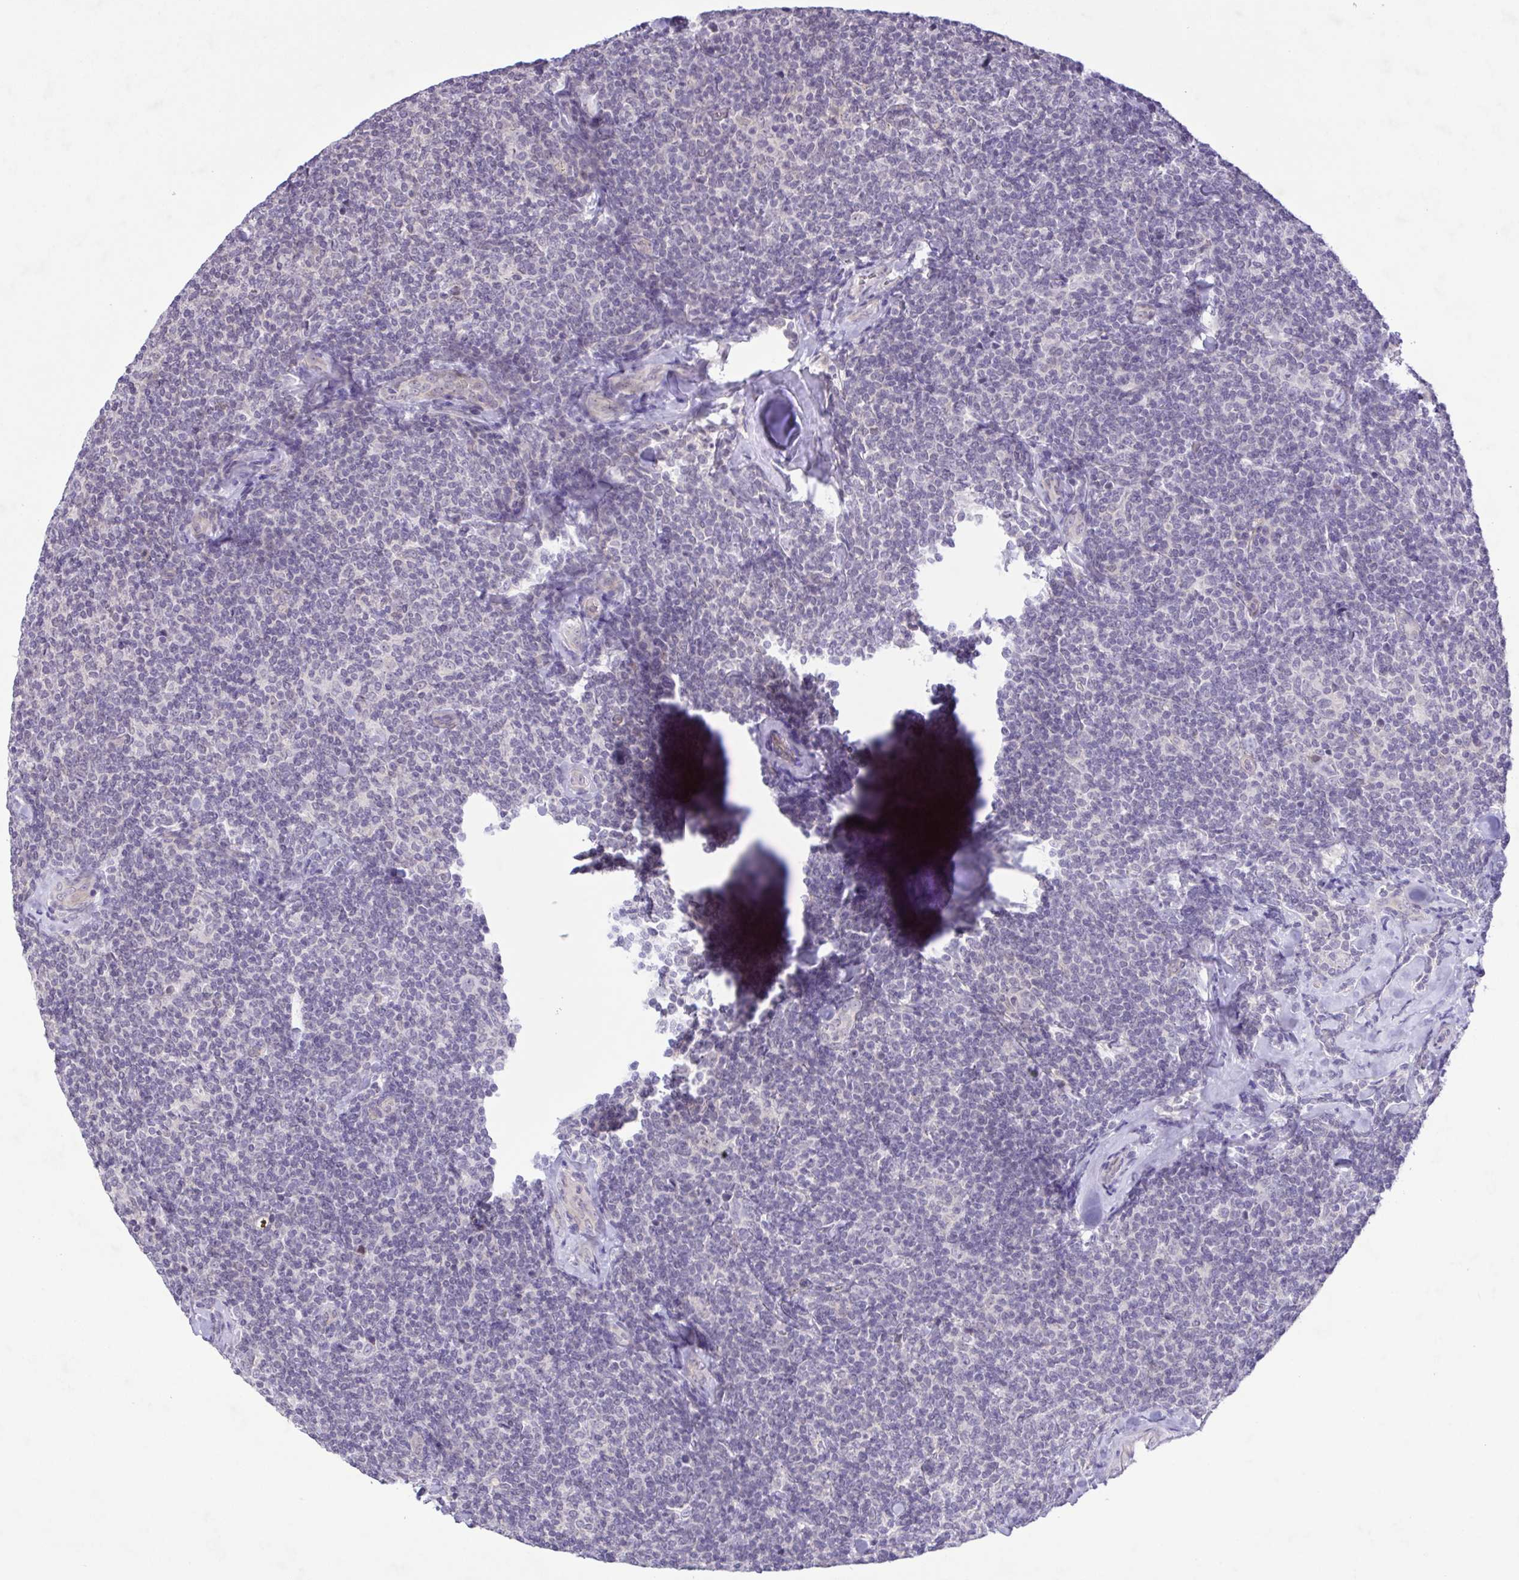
{"staining": {"intensity": "negative", "quantity": "none", "location": "none"}, "tissue": "lymphoma", "cell_type": "Tumor cells", "image_type": "cancer", "snomed": [{"axis": "morphology", "description": "Malignant lymphoma, non-Hodgkin's type, Low grade"}, {"axis": "topography", "description": "Lymph node"}], "caption": "Malignant lymphoma, non-Hodgkin's type (low-grade) was stained to show a protein in brown. There is no significant positivity in tumor cells. The staining was performed using DAB to visualize the protein expression in brown, while the nuclei were stained in blue with hematoxylin (Magnification: 20x).", "gene": "IL1RN", "patient": {"sex": "female", "age": 56}}